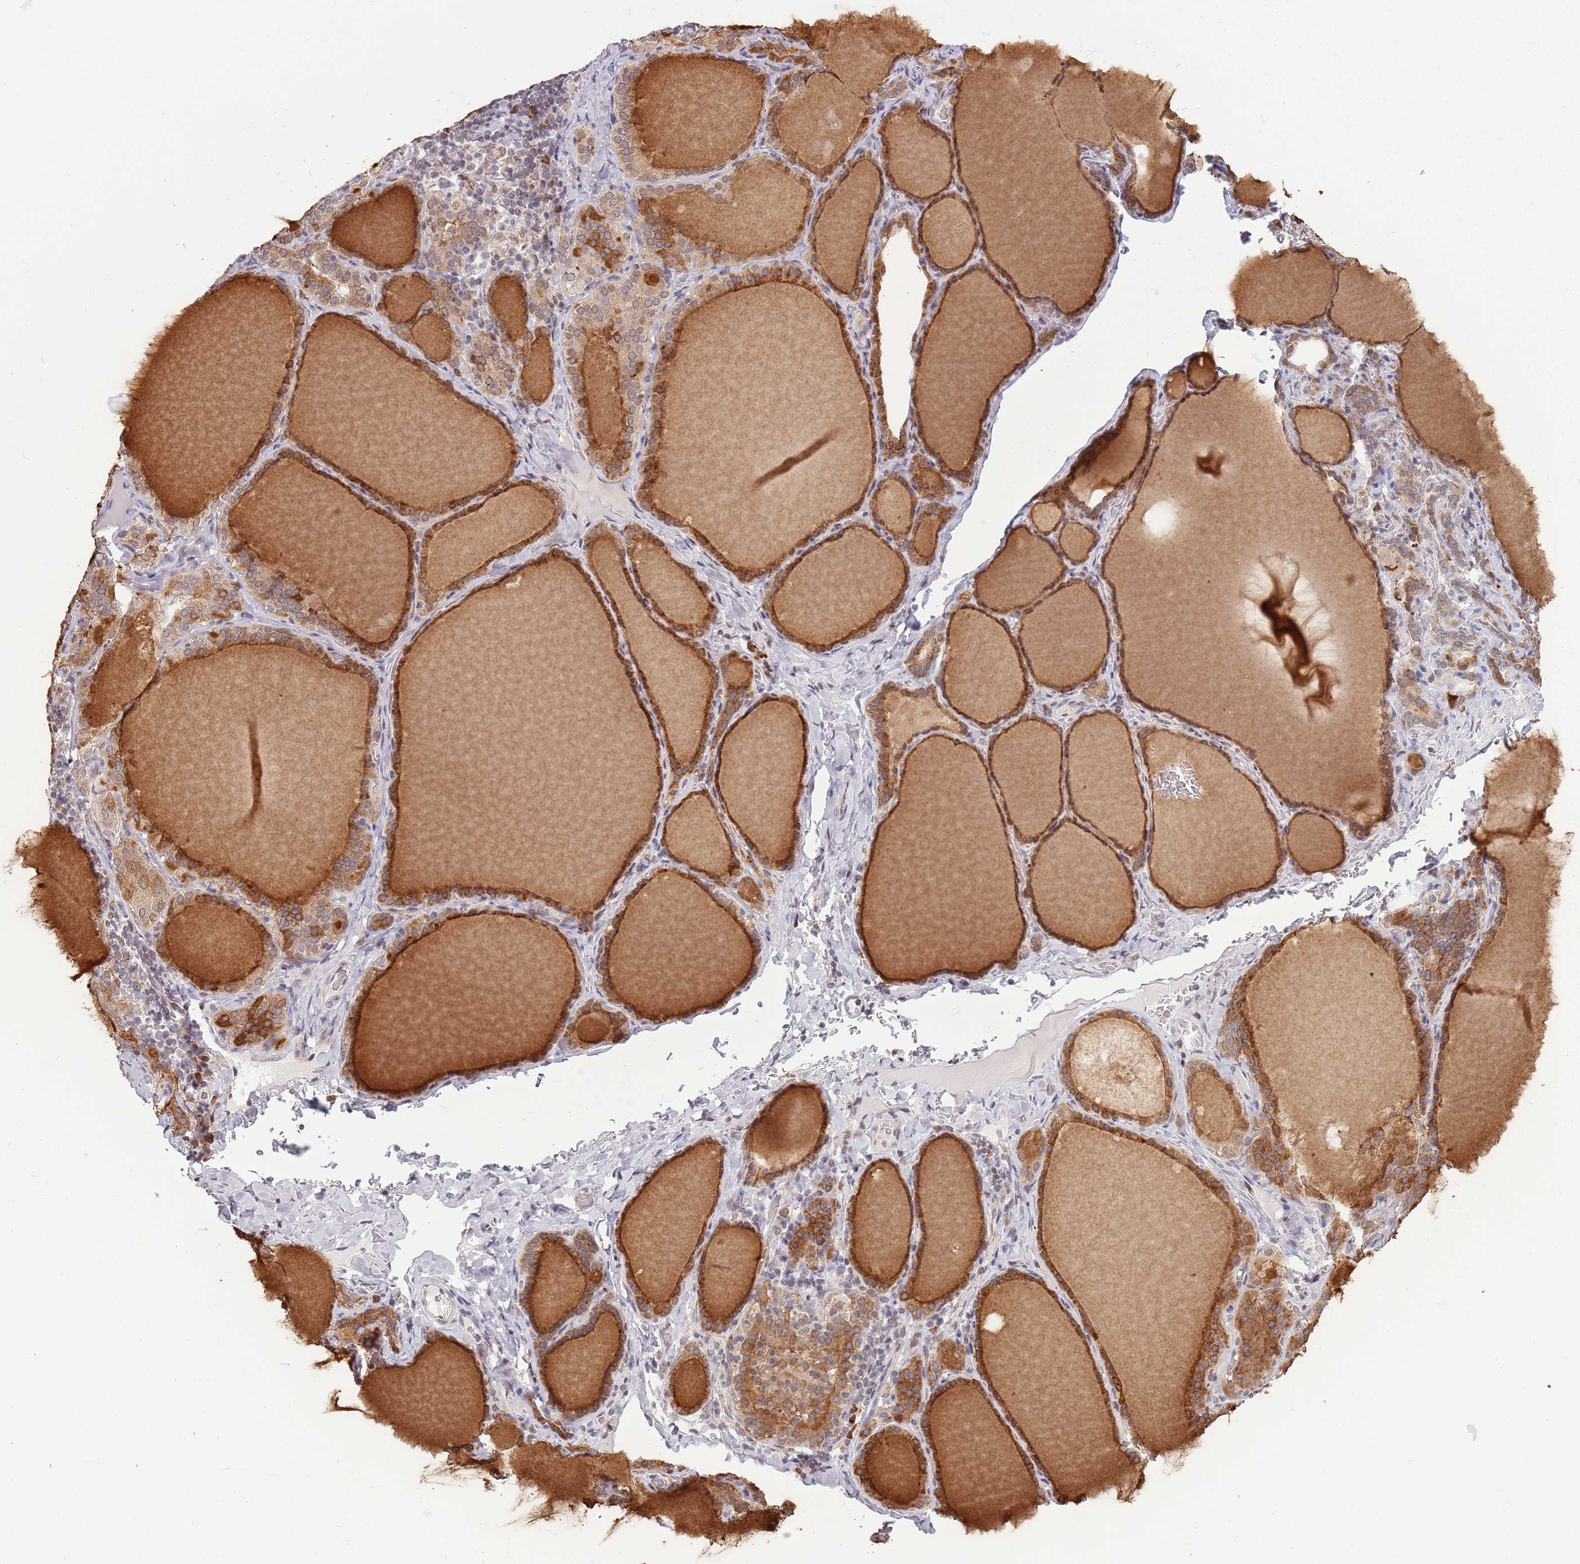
{"staining": {"intensity": "strong", "quantity": ">75%", "location": "cytoplasmic/membranous"}, "tissue": "thyroid gland", "cell_type": "Glandular cells", "image_type": "normal", "snomed": [{"axis": "morphology", "description": "Normal tissue, NOS"}, {"axis": "topography", "description": "Thyroid gland"}], "caption": "The image exhibits immunohistochemical staining of unremarkable thyroid gland. There is strong cytoplasmic/membranous staining is identified in about >75% of glandular cells. (DAB IHC with brightfield microscopy, high magnification).", "gene": "BARD1", "patient": {"sex": "female", "age": 39}}